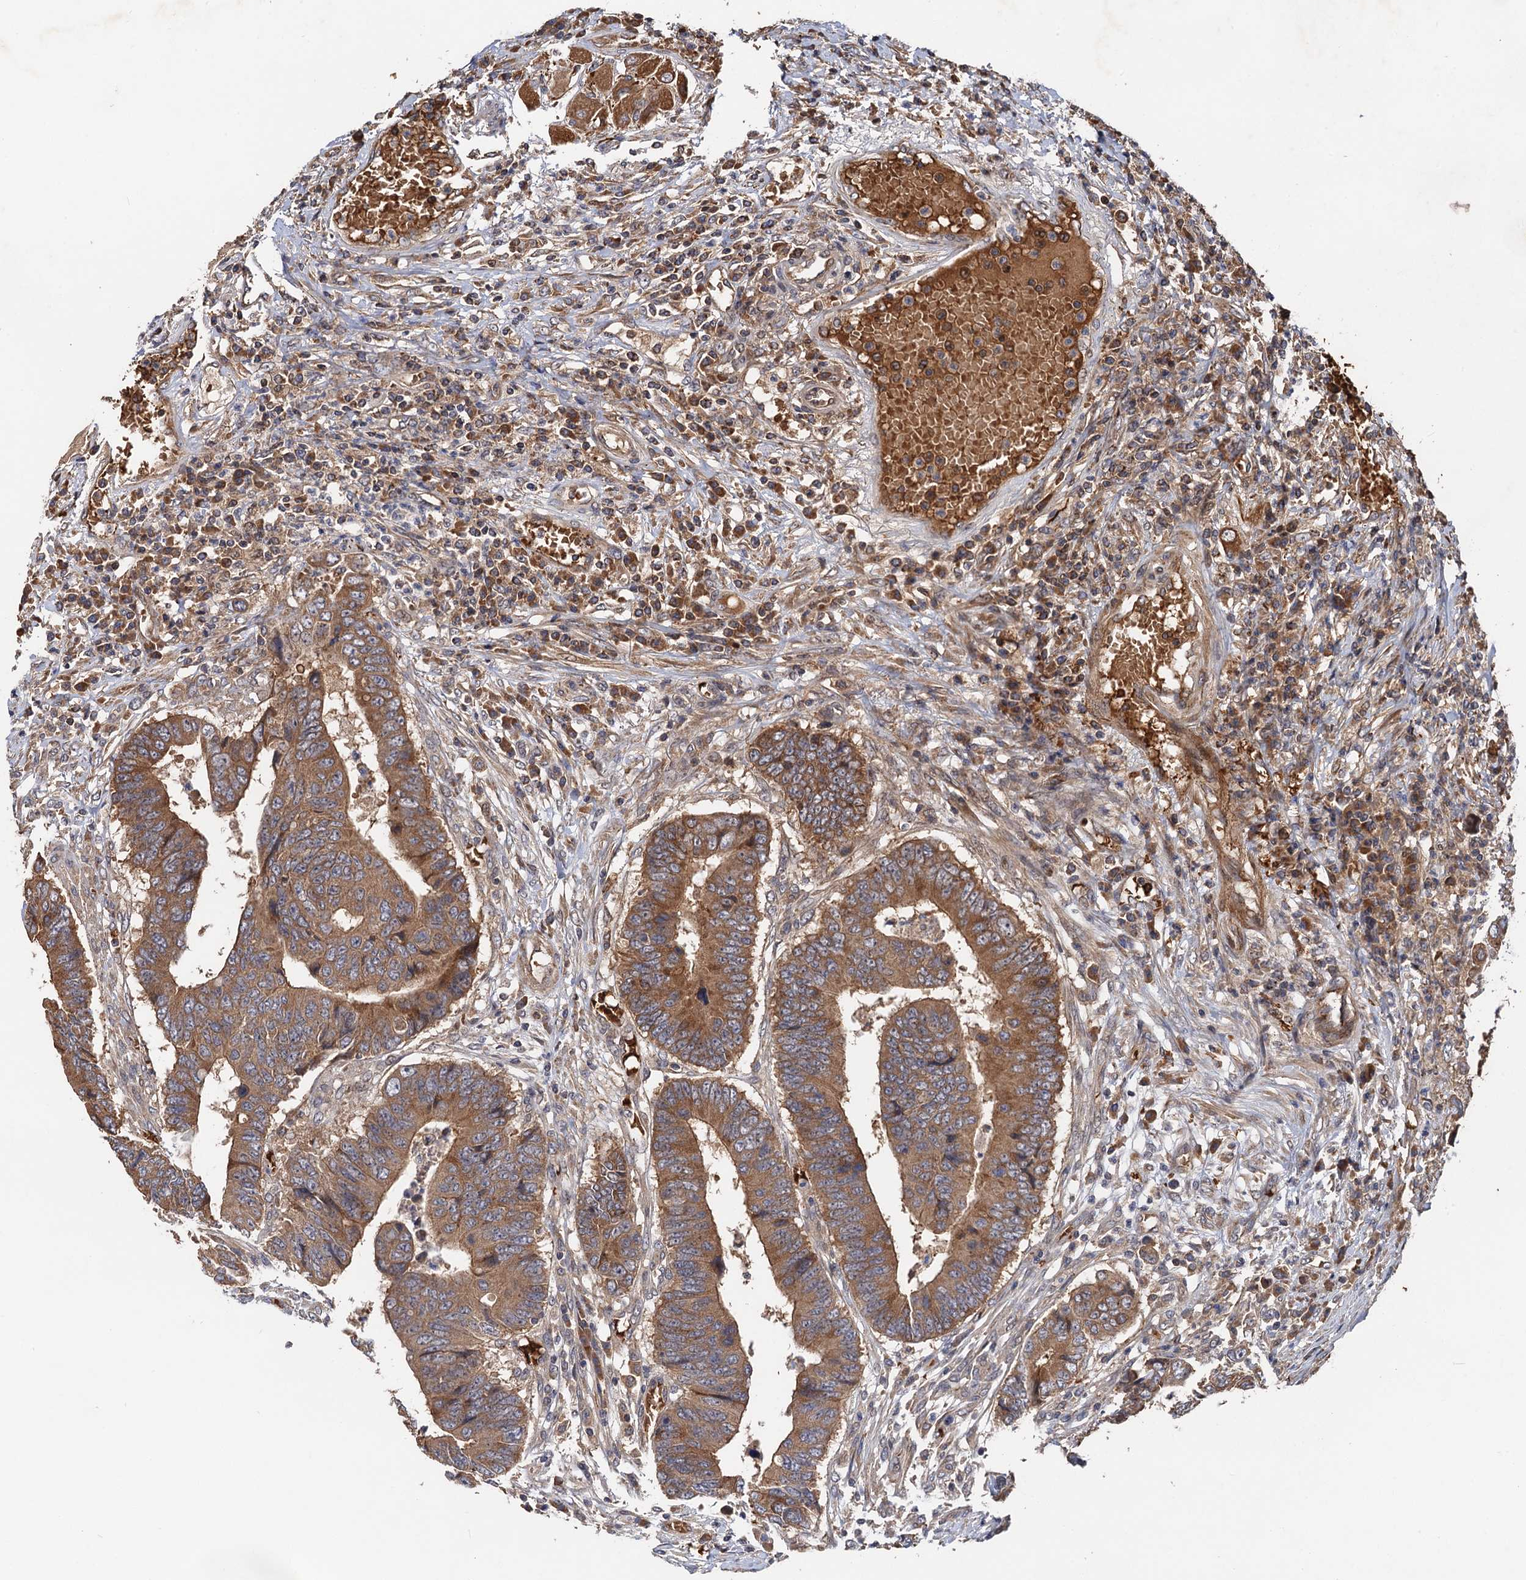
{"staining": {"intensity": "moderate", "quantity": ">75%", "location": "cytoplasmic/membranous"}, "tissue": "colorectal cancer", "cell_type": "Tumor cells", "image_type": "cancer", "snomed": [{"axis": "morphology", "description": "Adenocarcinoma, NOS"}, {"axis": "topography", "description": "Rectum"}], "caption": "This is a micrograph of immunohistochemistry (IHC) staining of adenocarcinoma (colorectal), which shows moderate expression in the cytoplasmic/membranous of tumor cells.", "gene": "SNX32", "patient": {"sex": "male", "age": 84}}